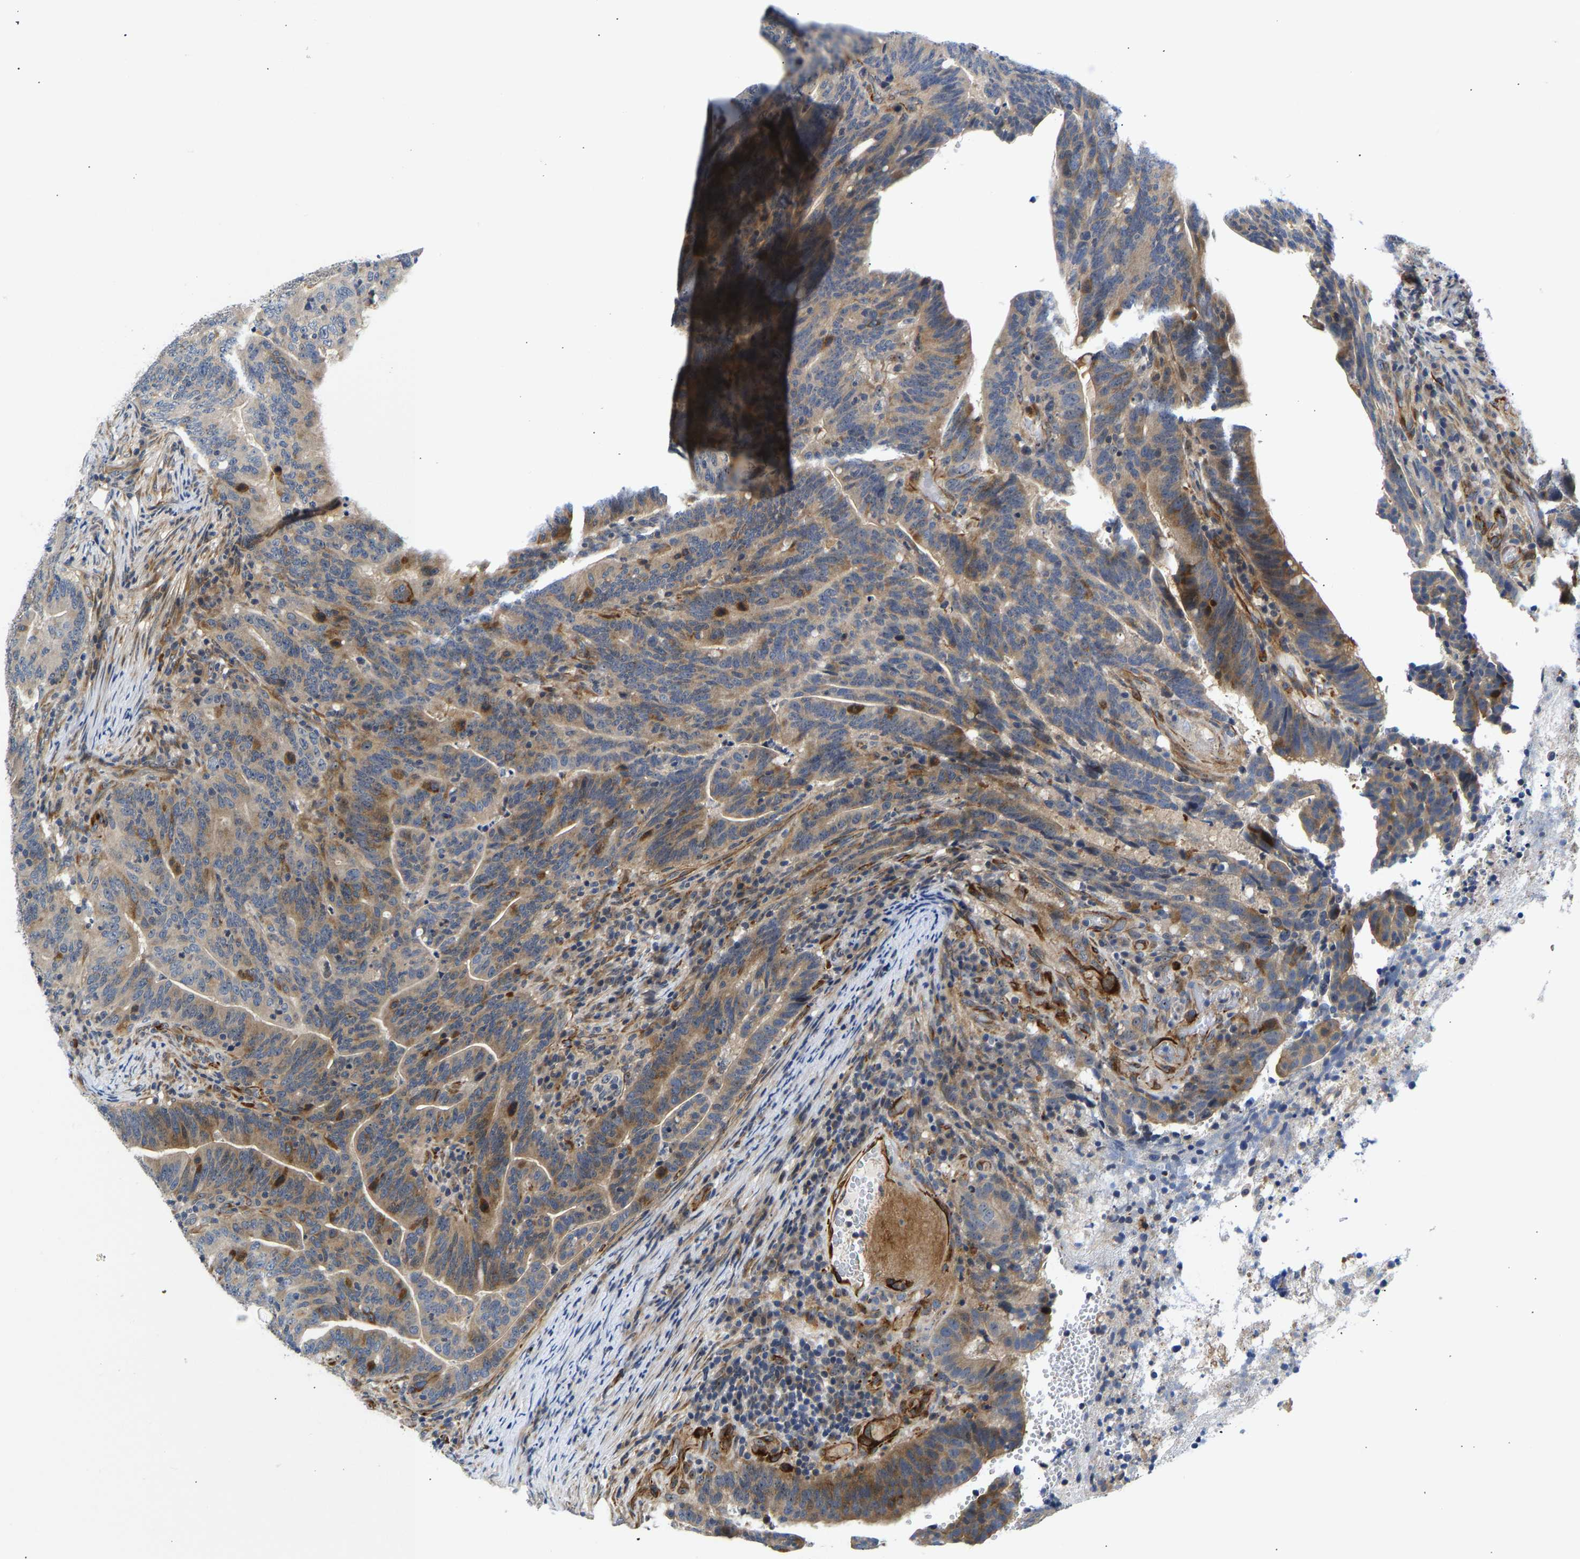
{"staining": {"intensity": "moderate", "quantity": ">75%", "location": "cytoplasmic/membranous"}, "tissue": "colorectal cancer", "cell_type": "Tumor cells", "image_type": "cancer", "snomed": [{"axis": "morphology", "description": "Adenocarcinoma, NOS"}, {"axis": "topography", "description": "Colon"}], "caption": "Immunohistochemistry (IHC) (DAB) staining of human adenocarcinoma (colorectal) shows moderate cytoplasmic/membranous protein positivity in approximately >75% of tumor cells.", "gene": "RESF1", "patient": {"sex": "female", "age": 66}}